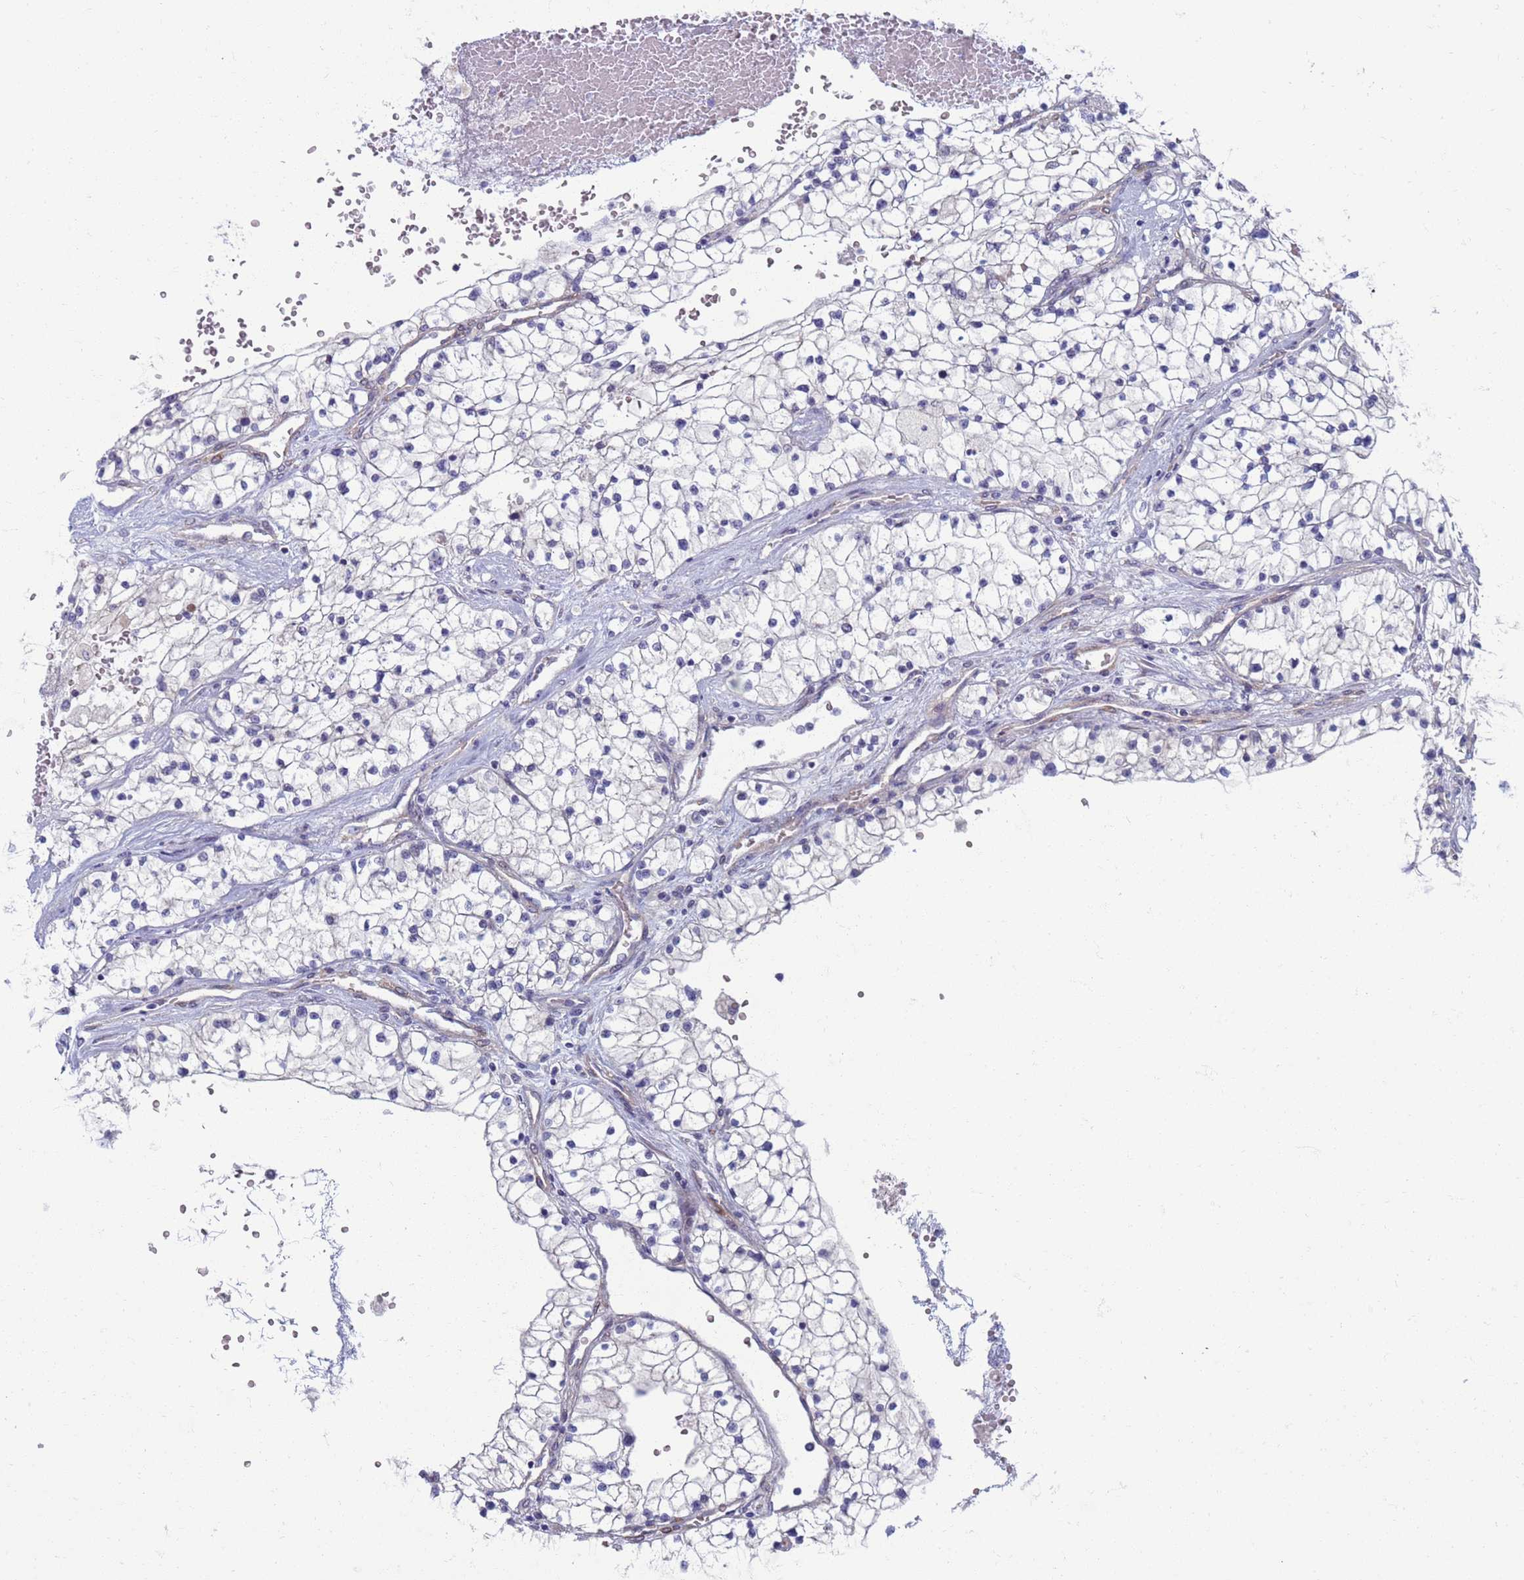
{"staining": {"intensity": "negative", "quantity": "none", "location": "none"}, "tissue": "renal cancer", "cell_type": "Tumor cells", "image_type": "cancer", "snomed": [{"axis": "morphology", "description": "Normal tissue, NOS"}, {"axis": "morphology", "description": "Adenocarcinoma, NOS"}, {"axis": "topography", "description": "Kidney"}], "caption": "A high-resolution photomicrograph shows immunohistochemistry (IHC) staining of renal cancer, which reveals no significant expression in tumor cells.", "gene": "CLCA2", "patient": {"sex": "male", "age": 68}}